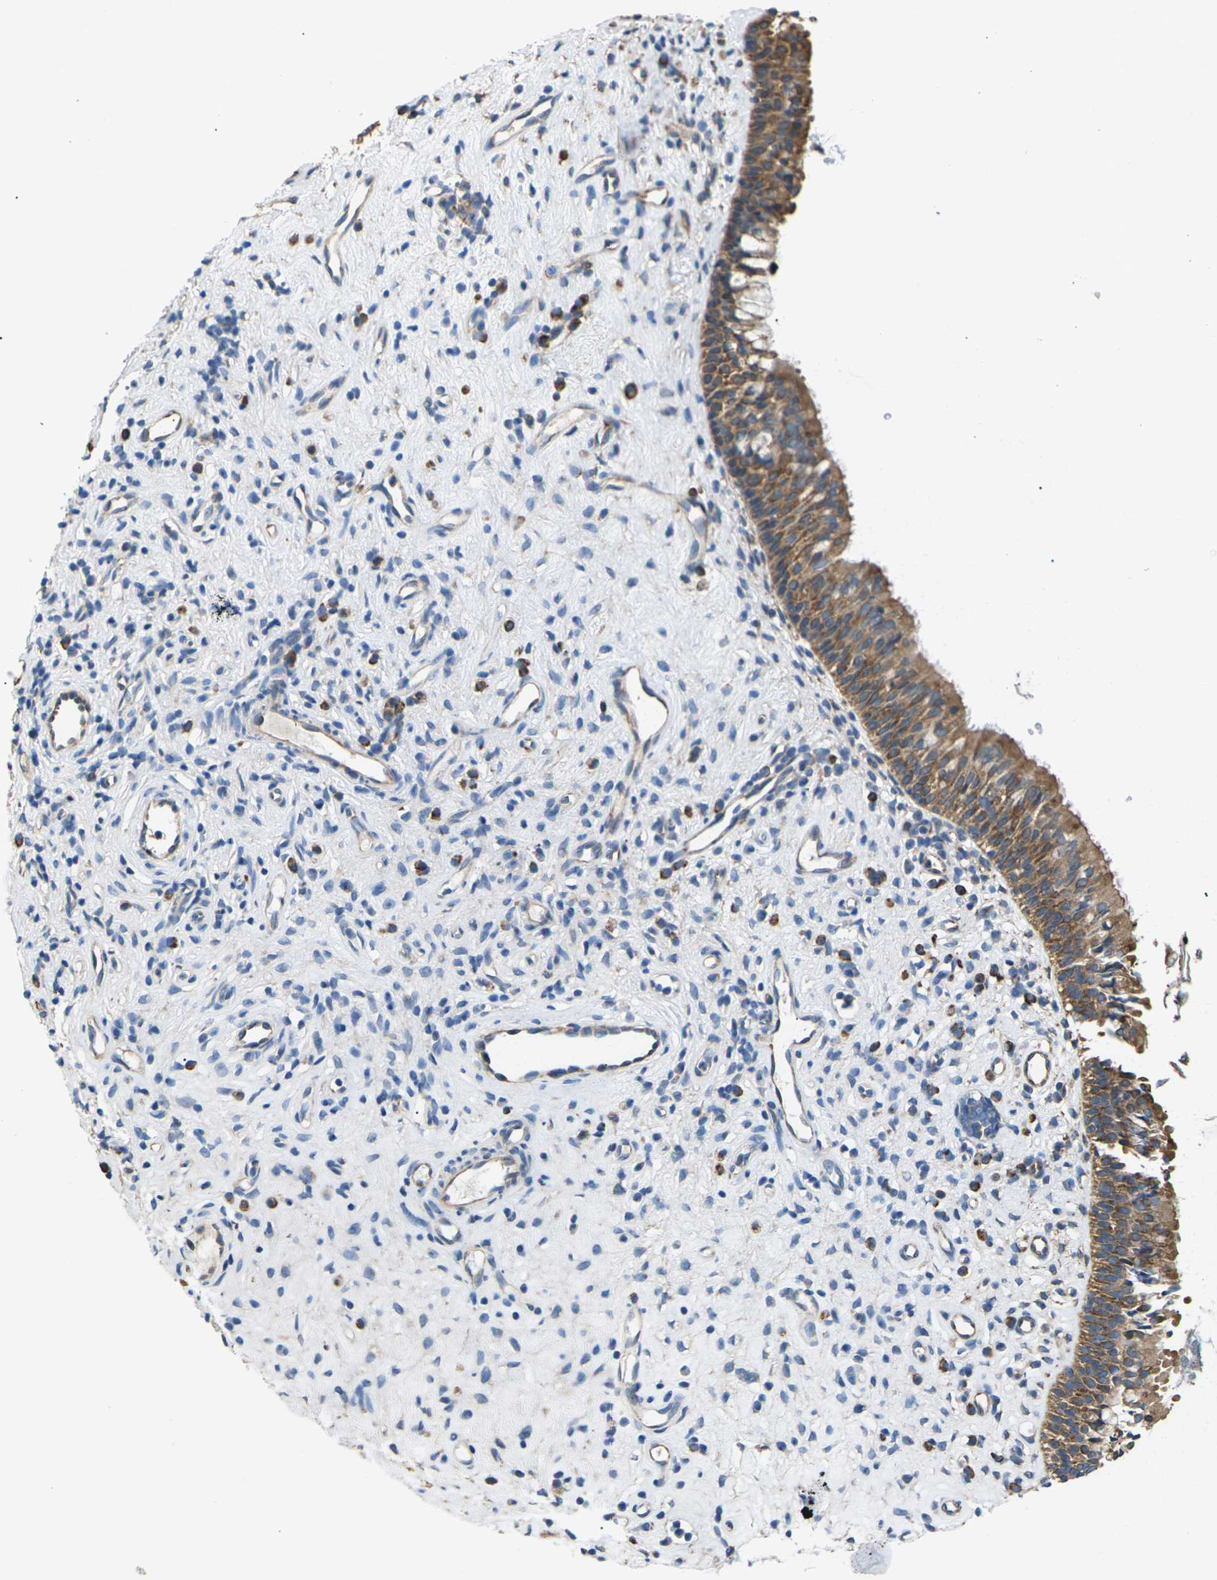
{"staining": {"intensity": "moderate", "quantity": ">75%", "location": "cytoplasmic/membranous"}, "tissue": "nasopharynx", "cell_type": "Respiratory epithelial cells", "image_type": "normal", "snomed": [{"axis": "morphology", "description": "Normal tissue, NOS"}, {"axis": "topography", "description": "Nasopharynx"}], "caption": "IHC (DAB (3,3'-diaminobenzidine)) staining of unremarkable nasopharynx displays moderate cytoplasmic/membranous protein staining in approximately >75% of respiratory epithelial cells.", "gene": "KLHDC8B", "patient": {"sex": "female", "age": 51}}